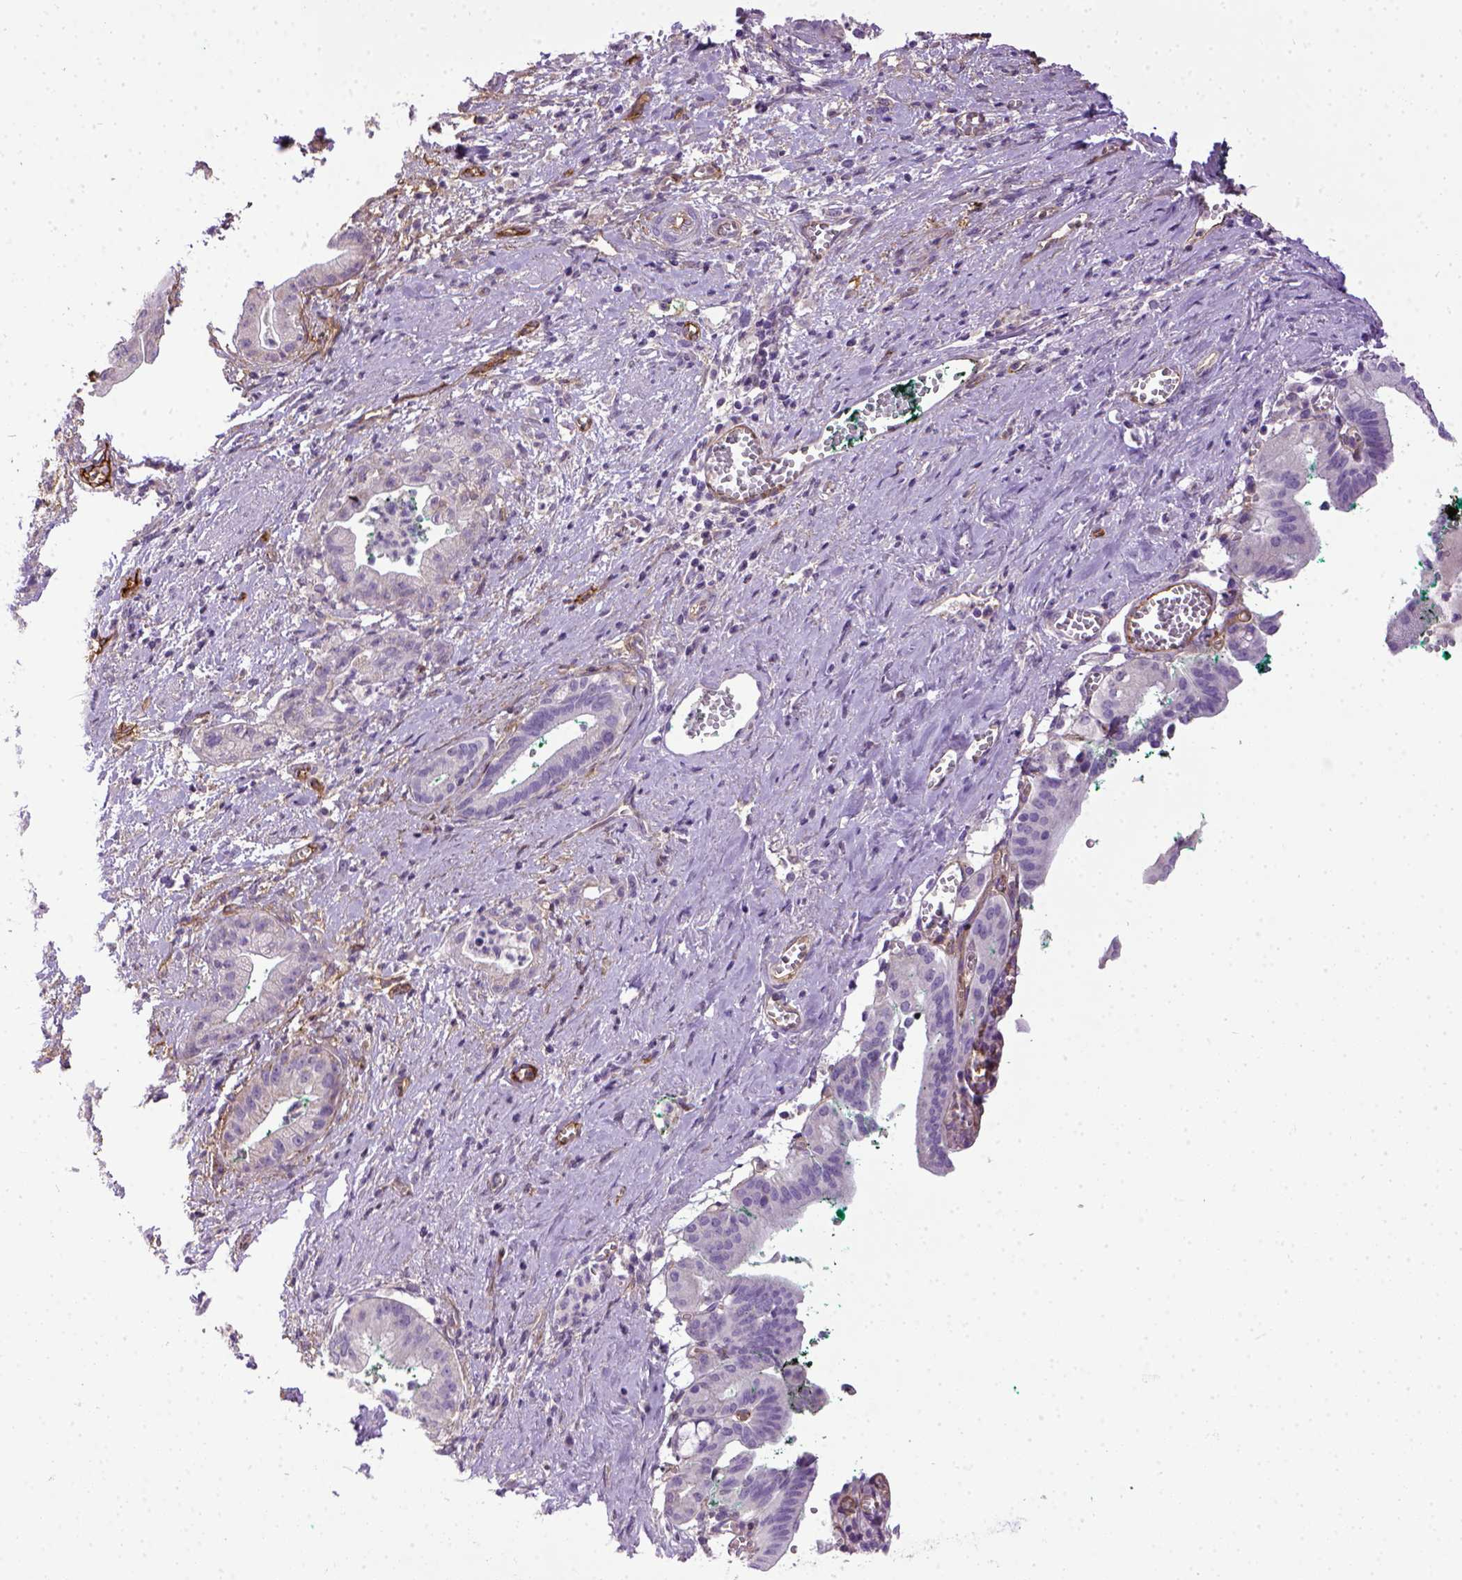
{"staining": {"intensity": "negative", "quantity": "none", "location": "none"}, "tissue": "pancreatic cancer", "cell_type": "Tumor cells", "image_type": "cancer", "snomed": [{"axis": "morphology", "description": "Normal tissue, NOS"}, {"axis": "morphology", "description": "Adenocarcinoma, NOS"}, {"axis": "topography", "description": "Lymph node"}, {"axis": "topography", "description": "Pancreas"}], "caption": "Tumor cells show no significant positivity in adenocarcinoma (pancreatic).", "gene": "ENG", "patient": {"sex": "female", "age": 58}}